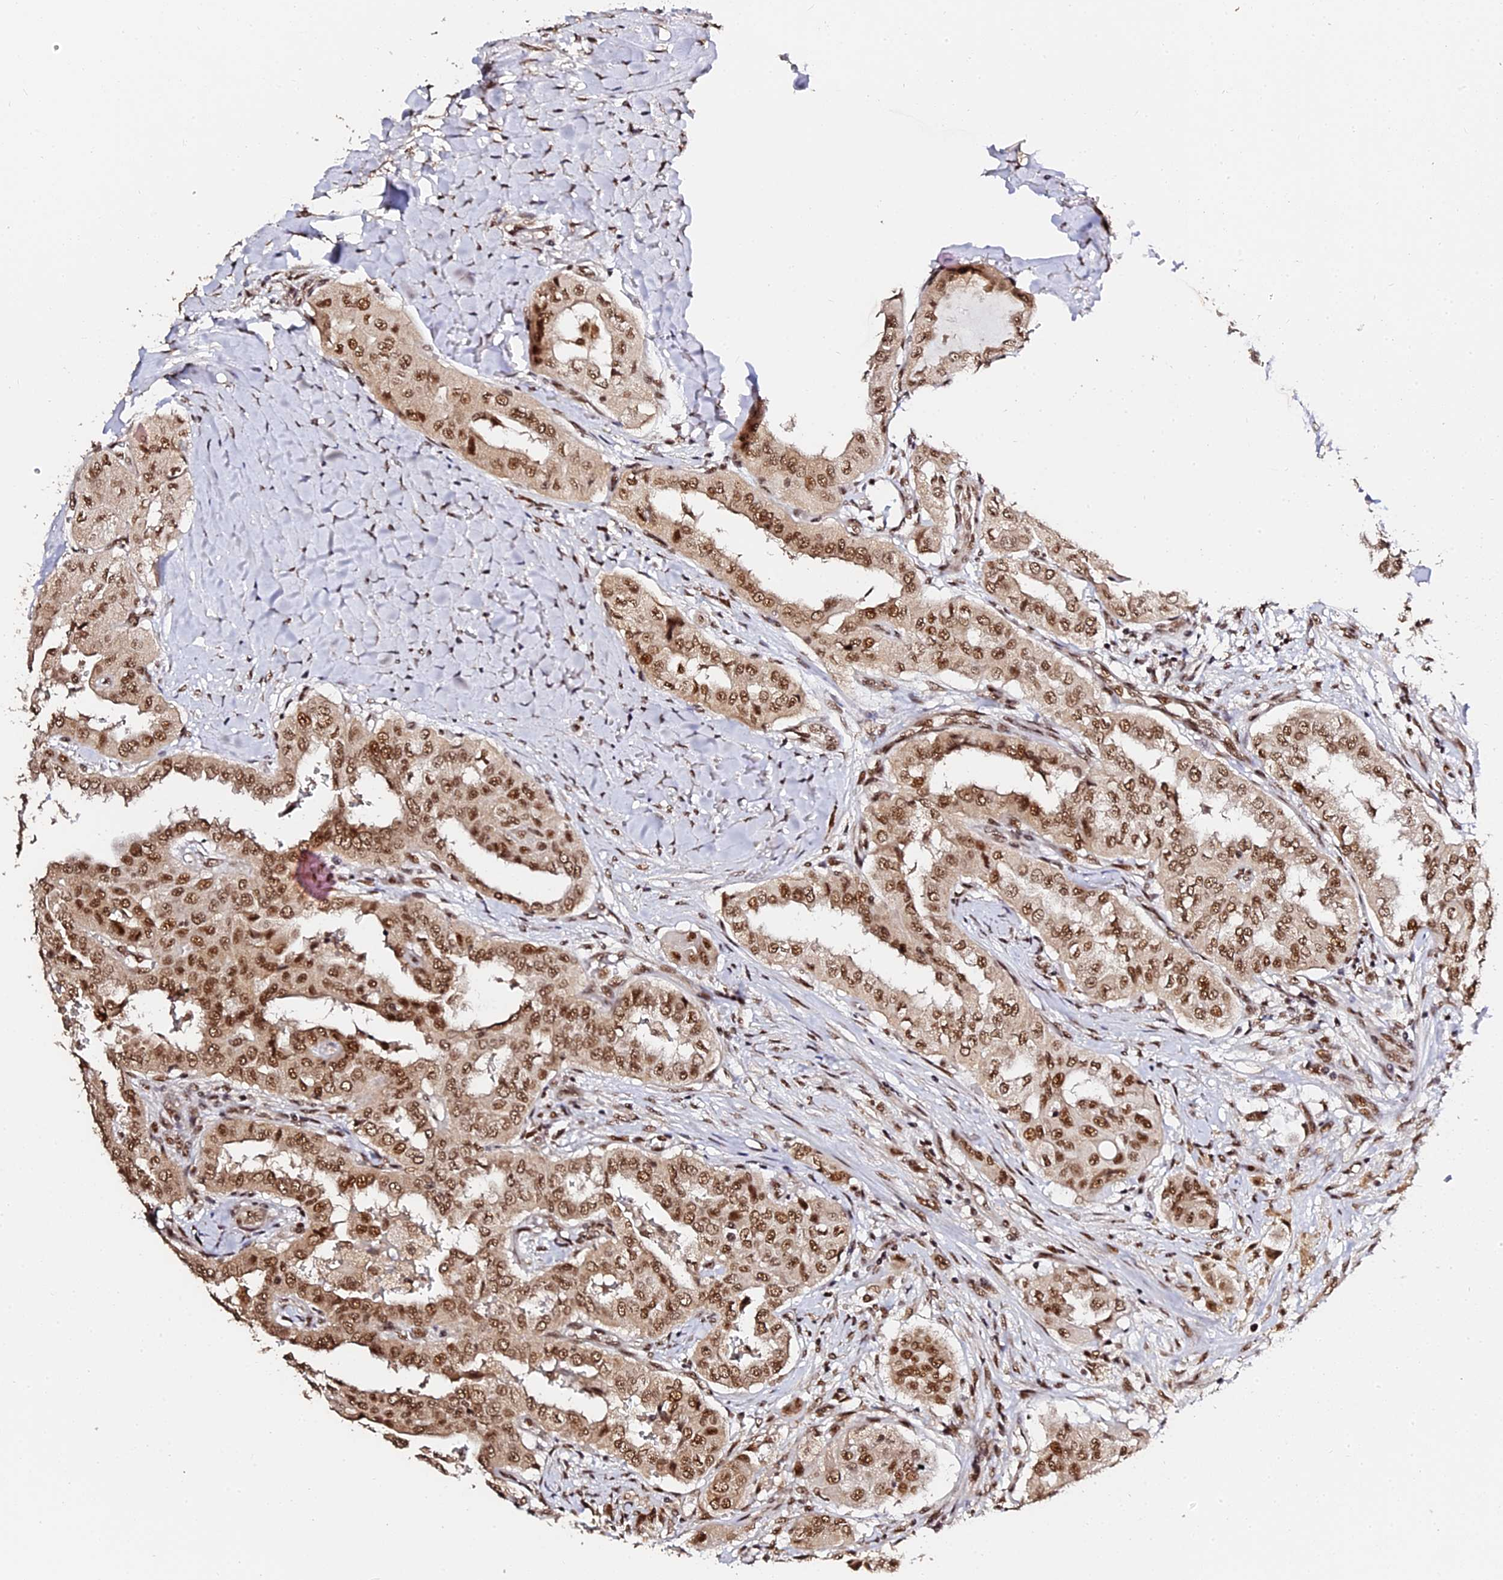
{"staining": {"intensity": "moderate", "quantity": ">75%", "location": "nuclear"}, "tissue": "thyroid cancer", "cell_type": "Tumor cells", "image_type": "cancer", "snomed": [{"axis": "morphology", "description": "Papillary adenocarcinoma, NOS"}, {"axis": "topography", "description": "Thyroid gland"}], "caption": "The immunohistochemical stain shows moderate nuclear staining in tumor cells of papillary adenocarcinoma (thyroid) tissue.", "gene": "MCRS1", "patient": {"sex": "female", "age": 59}}